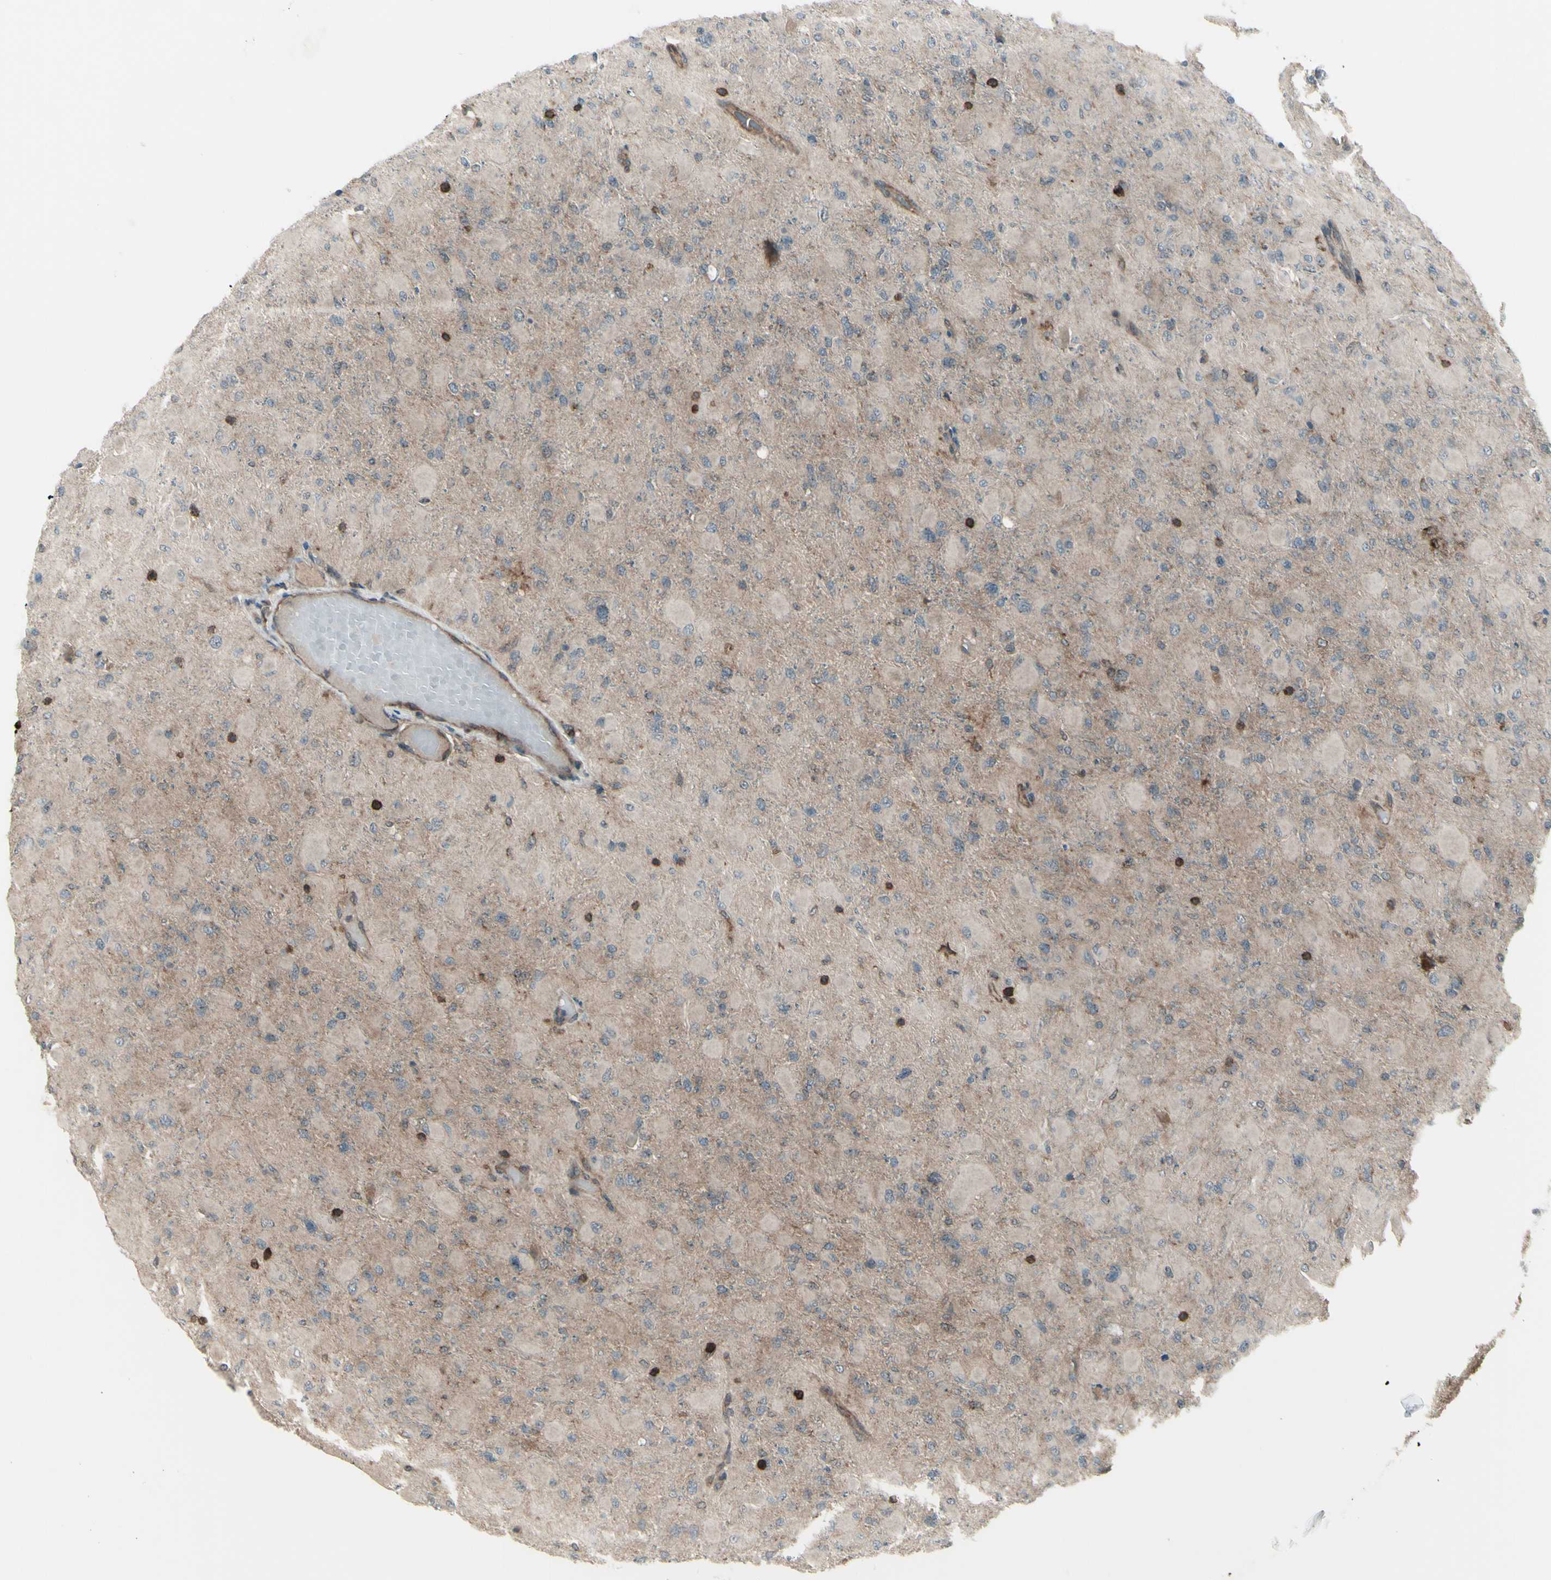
{"staining": {"intensity": "weak", "quantity": ">75%", "location": "cytoplasmic/membranous"}, "tissue": "glioma", "cell_type": "Tumor cells", "image_type": "cancer", "snomed": [{"axis": "morphology", "description": "Glioma, malignant, High grade"}, {"axis": "topography", "description": "Cerebral cortex"}], "caption": "Approximately >75% of tumor cells in human malignant glioma (high-grade) reveal weak cytoplasmic/membranous protein positivity as visualized by brown immunohistochemical staining.", "gene": "FXYD5", "patient": {"sex": "female", "age": 36}}